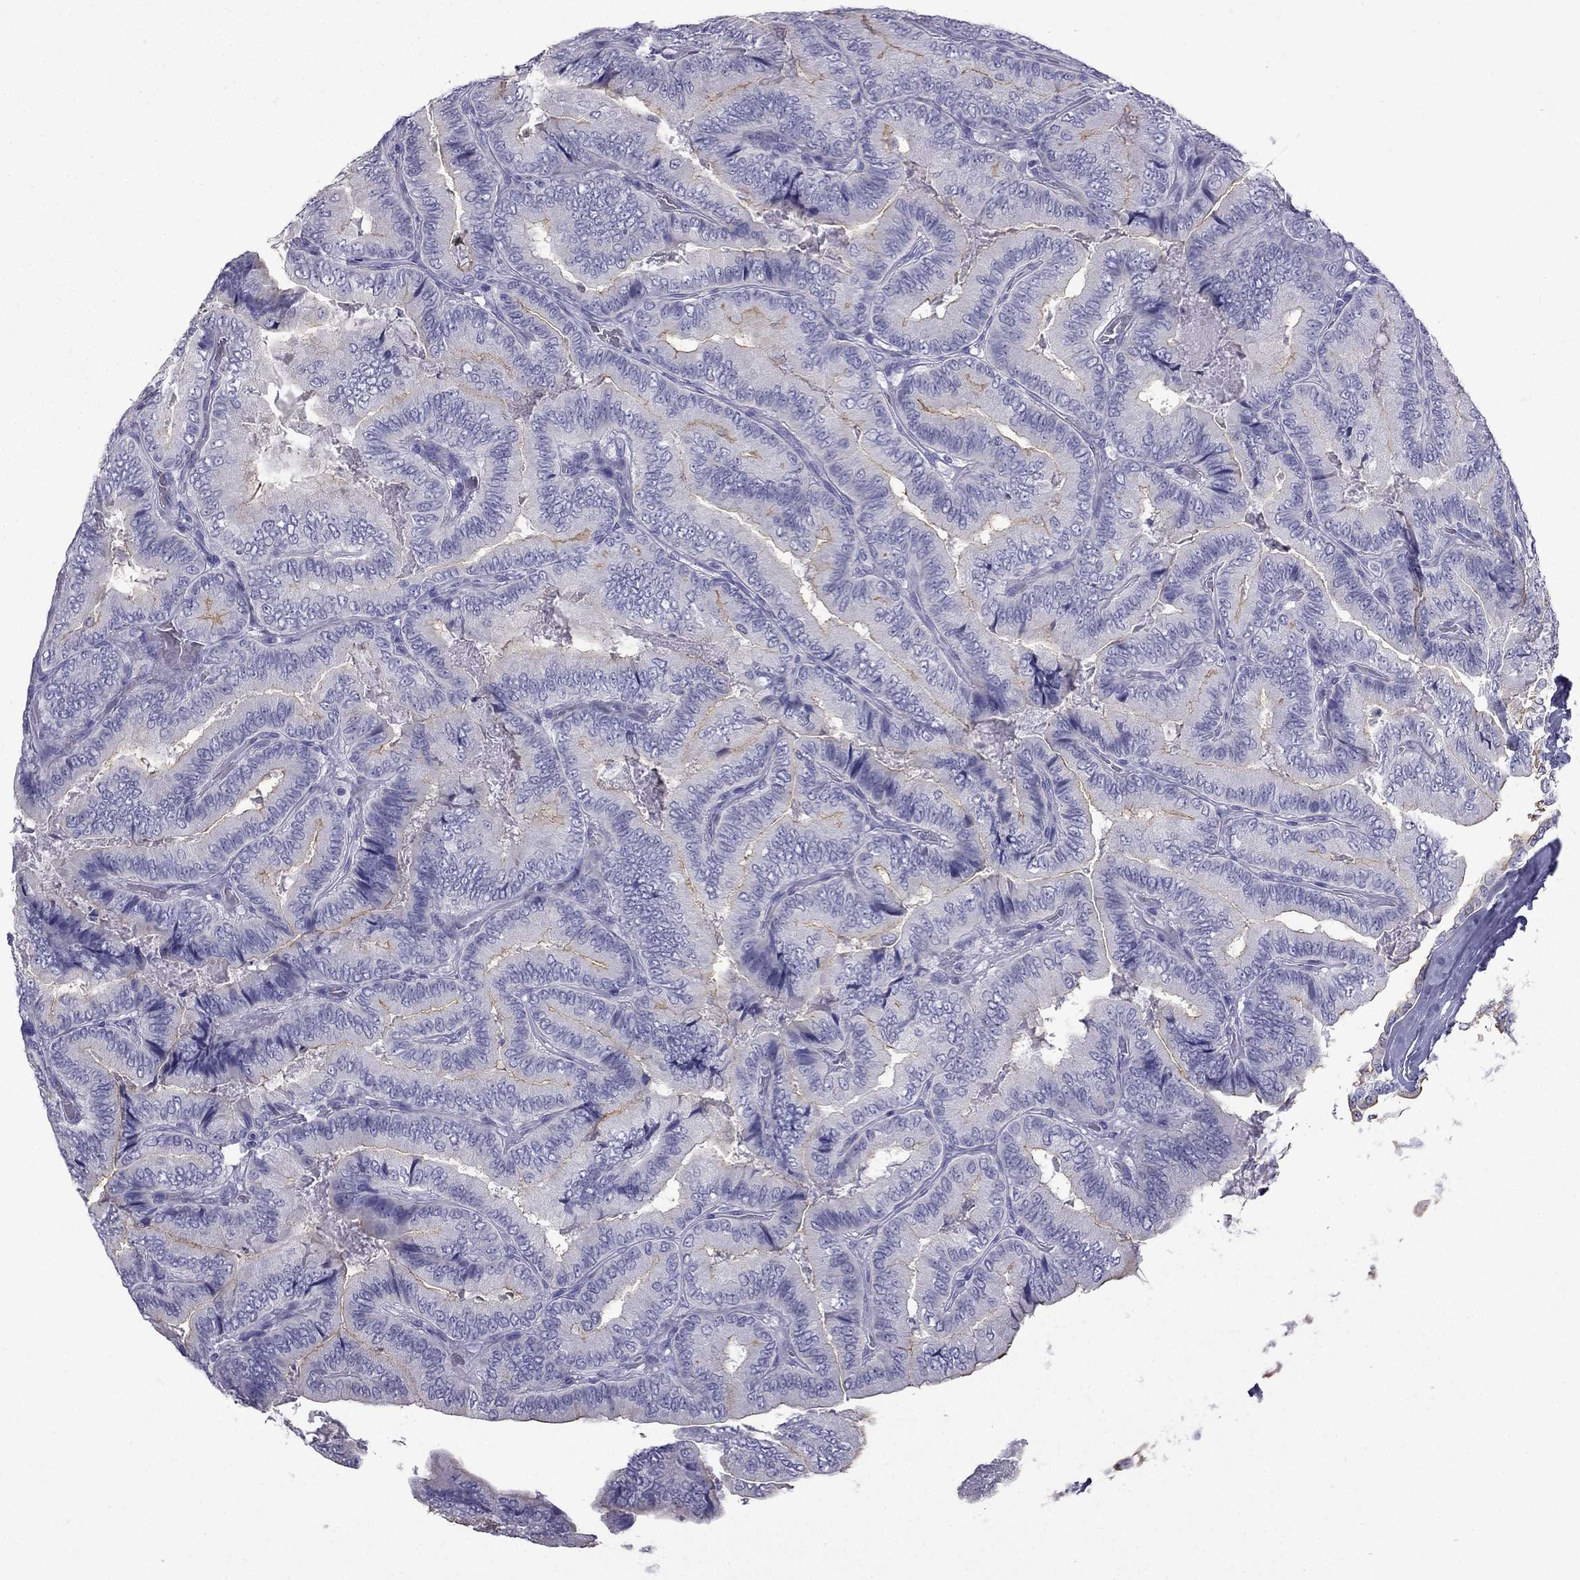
{"staining": {"intensity": "weak", "quantity": "<25%", "location": "cytoplasmic/membranous"}, "tissue": "thyroid cancer", "cell_type": "Tumor cells", "image_type": "cancer", "snomed": [{"axis": "morphology", "description": "Papillary adenocarcinoma, NOS"}, {"axis": "topography", "description": "Thyroid gland"}], "caption": "Tumor cells show no significant protein positivity in thyroid cancer (papillary adenocarcinoma).", "gene": "GJA8", "patient": {"sex": "male", "age": 61}}